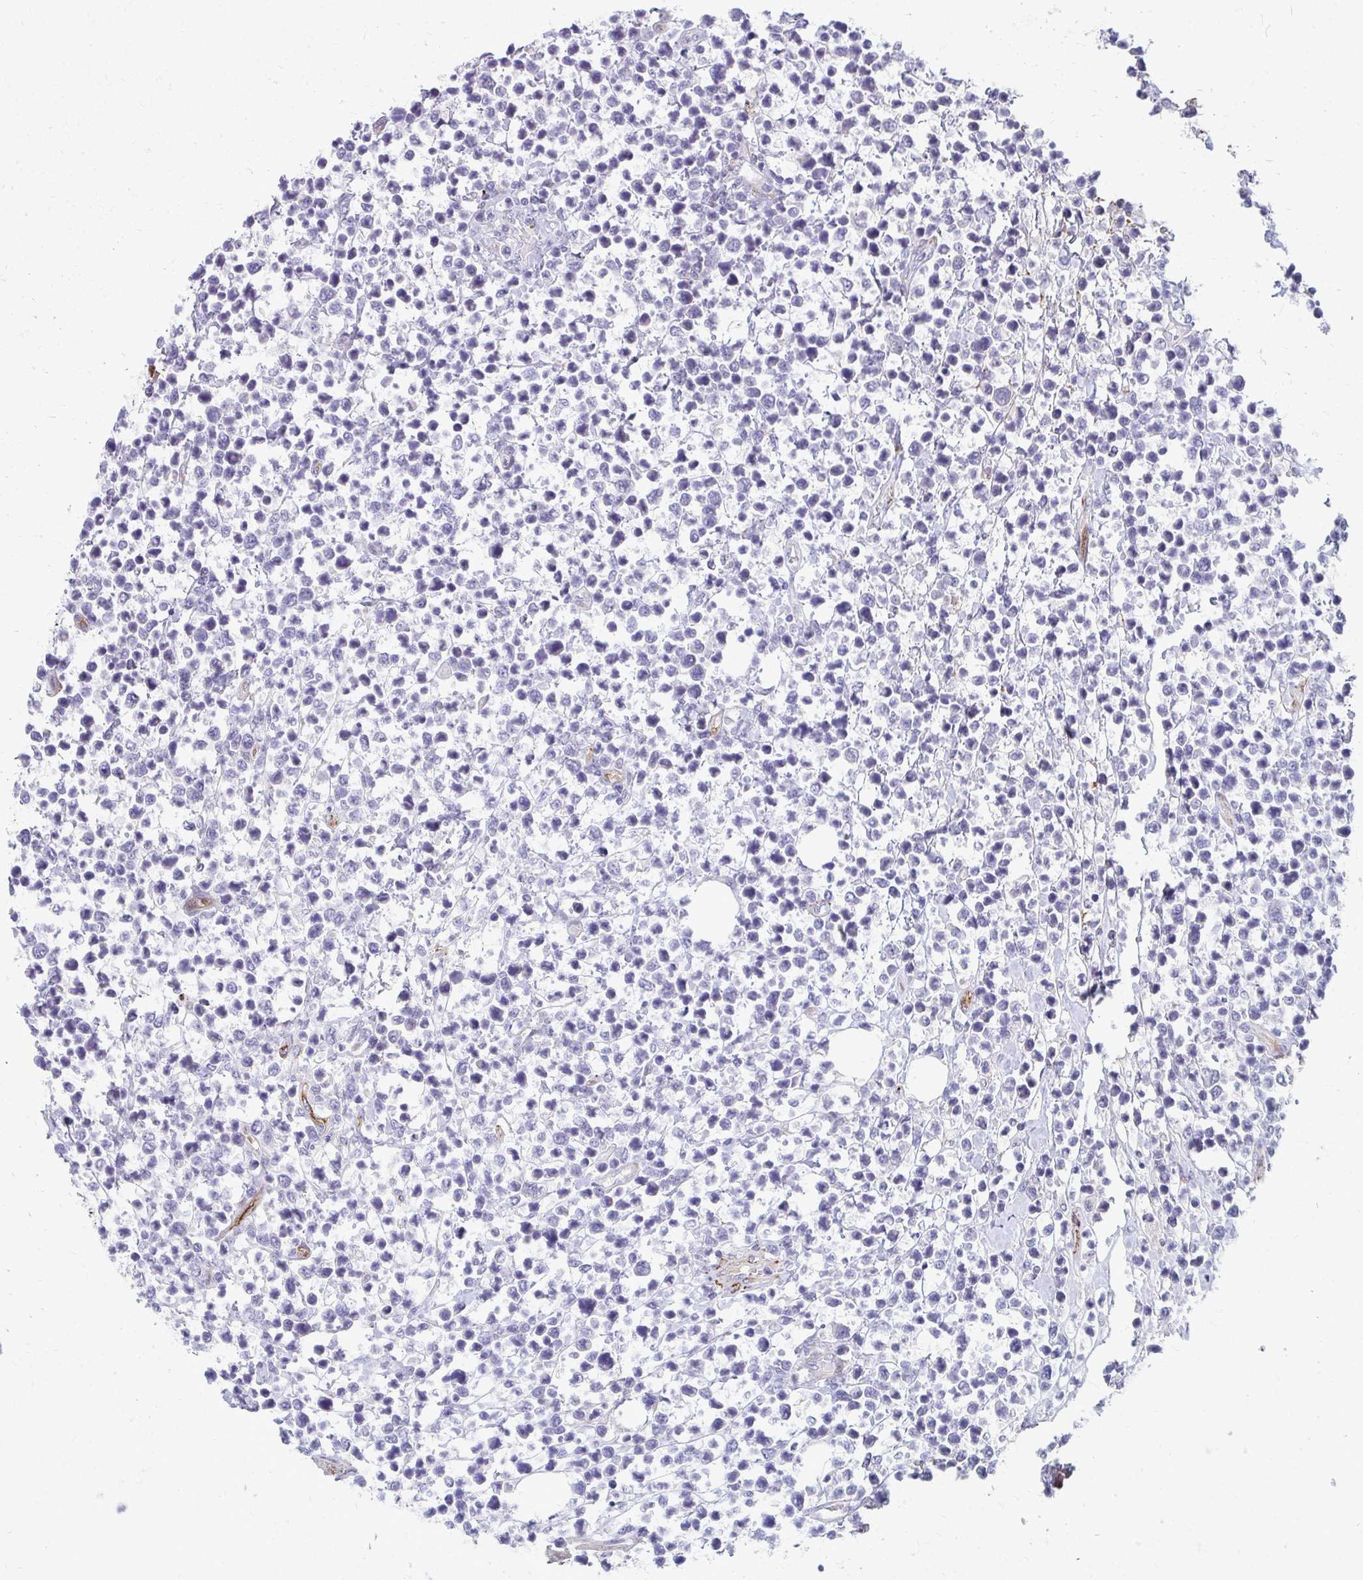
{"staining": {"intensity": "negative", "quantity": "none", "location": "none"}, "tissue": "lymphoma", "cell_type": "Tumor cells", "image_type": "cancer", "snomed": [{"axis": "morphology", "description": "Malignant lymphoma, non-Hodgkin's type, High grade"}, {"axis": "topography", "description": "Soft tissue"}], "caption": "Tumor cells are negative for brown protein staining in lymphoma.", "gene": "ADIPOQ", "patient": {"sex": "female", "age": 56}}